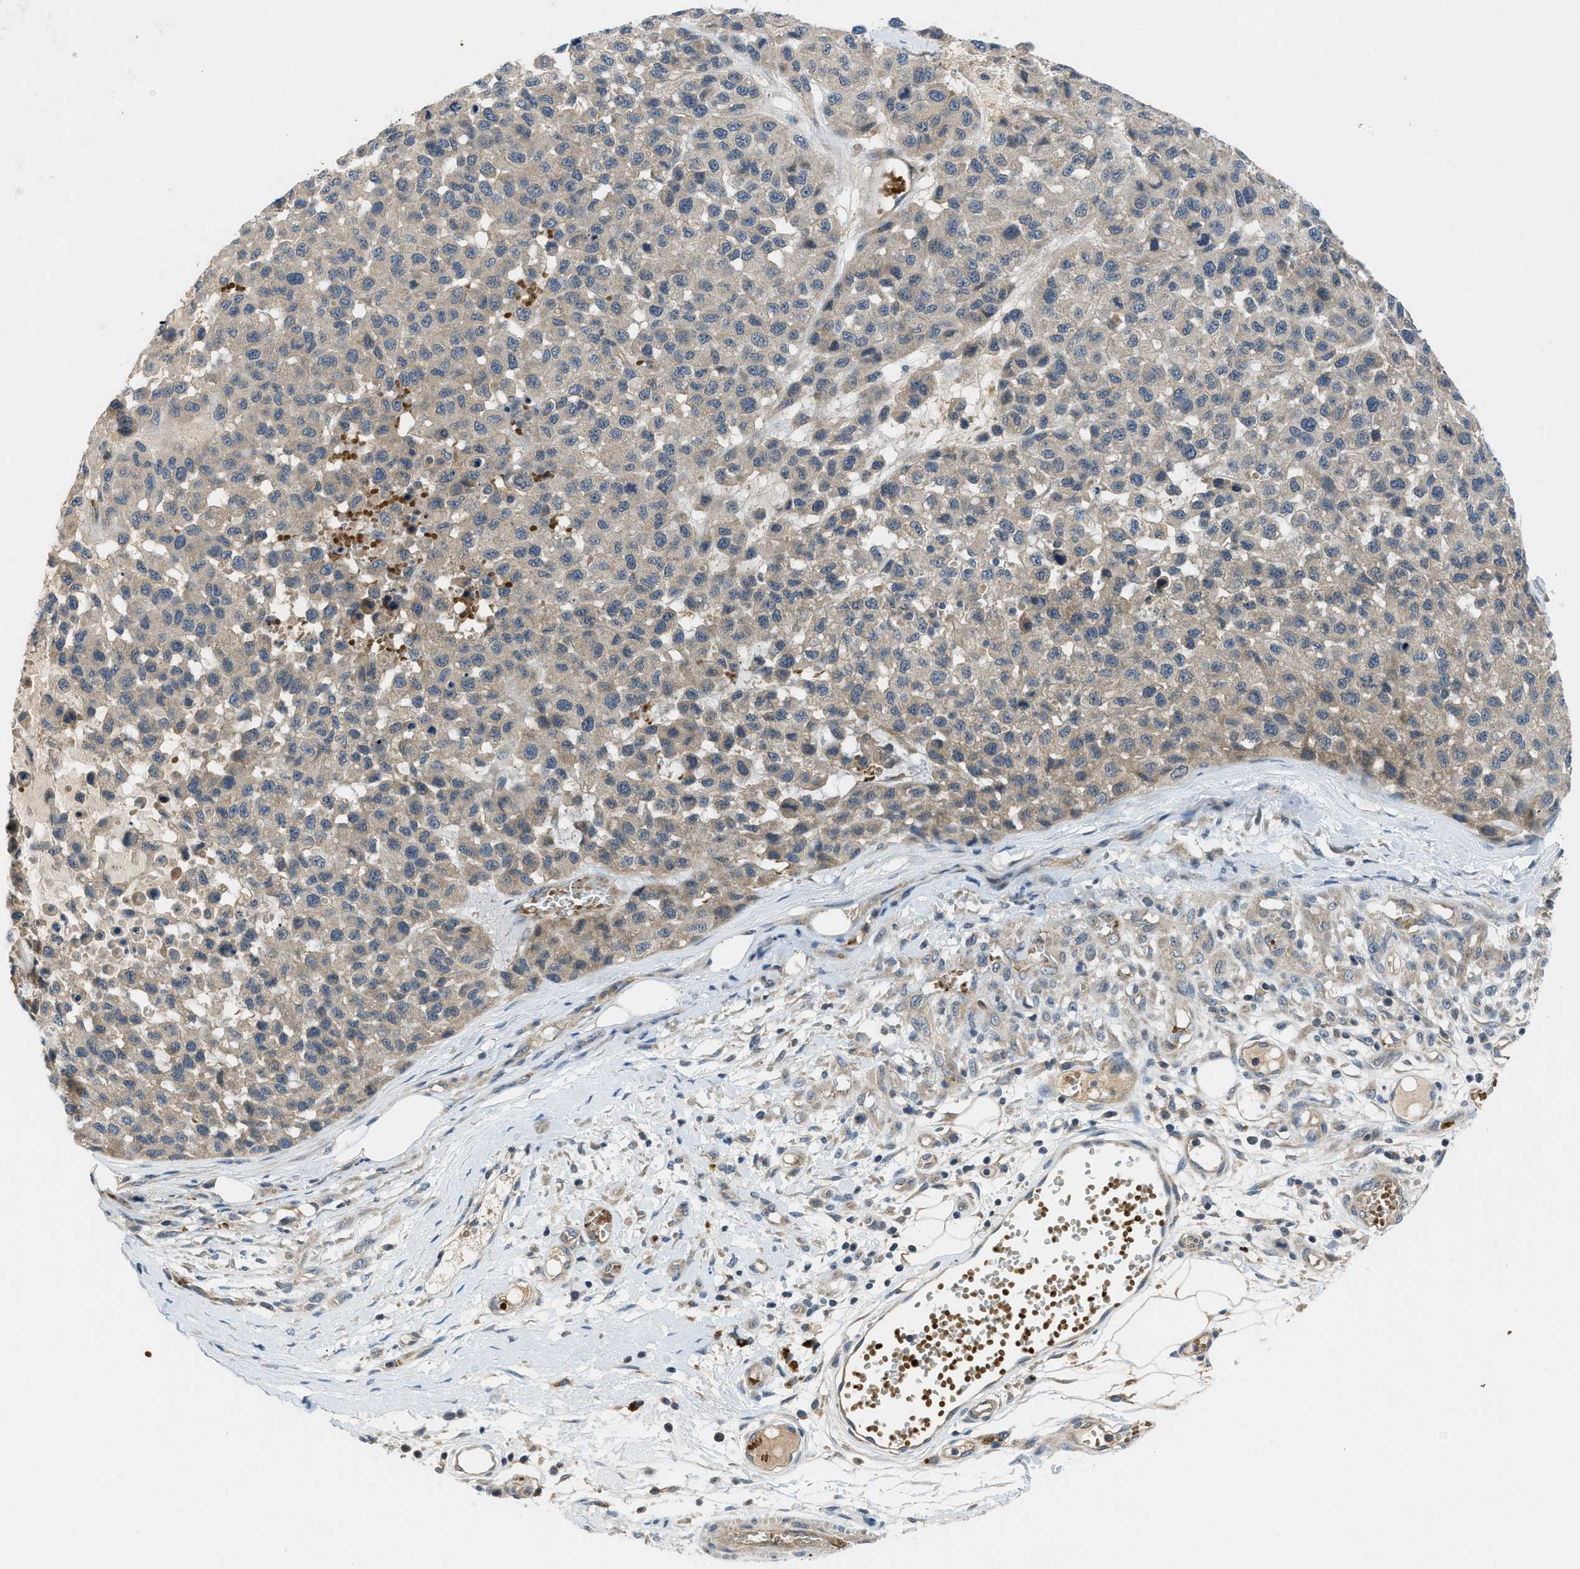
{"staining": {"intensity": "weak", "quantity": ">75%", "location": "cytoplasmic/membranous"}, "tissue": "melanoma", "cell_type": "Tumor cells", "image_type": "cancer", "snomed": [{"axis": "morphology", "description": "Malignant melanoma, NOS"}, {"axis": "topography", "description": "Skin"}], "caption": "Brown immunohistochemical staining in human melanoma exhibits weak cytoplasmic/membranous positivity in about >75% of tumor cells.", "gene": "PDE7A", "patient": {"sex": "male", "age": 62}}